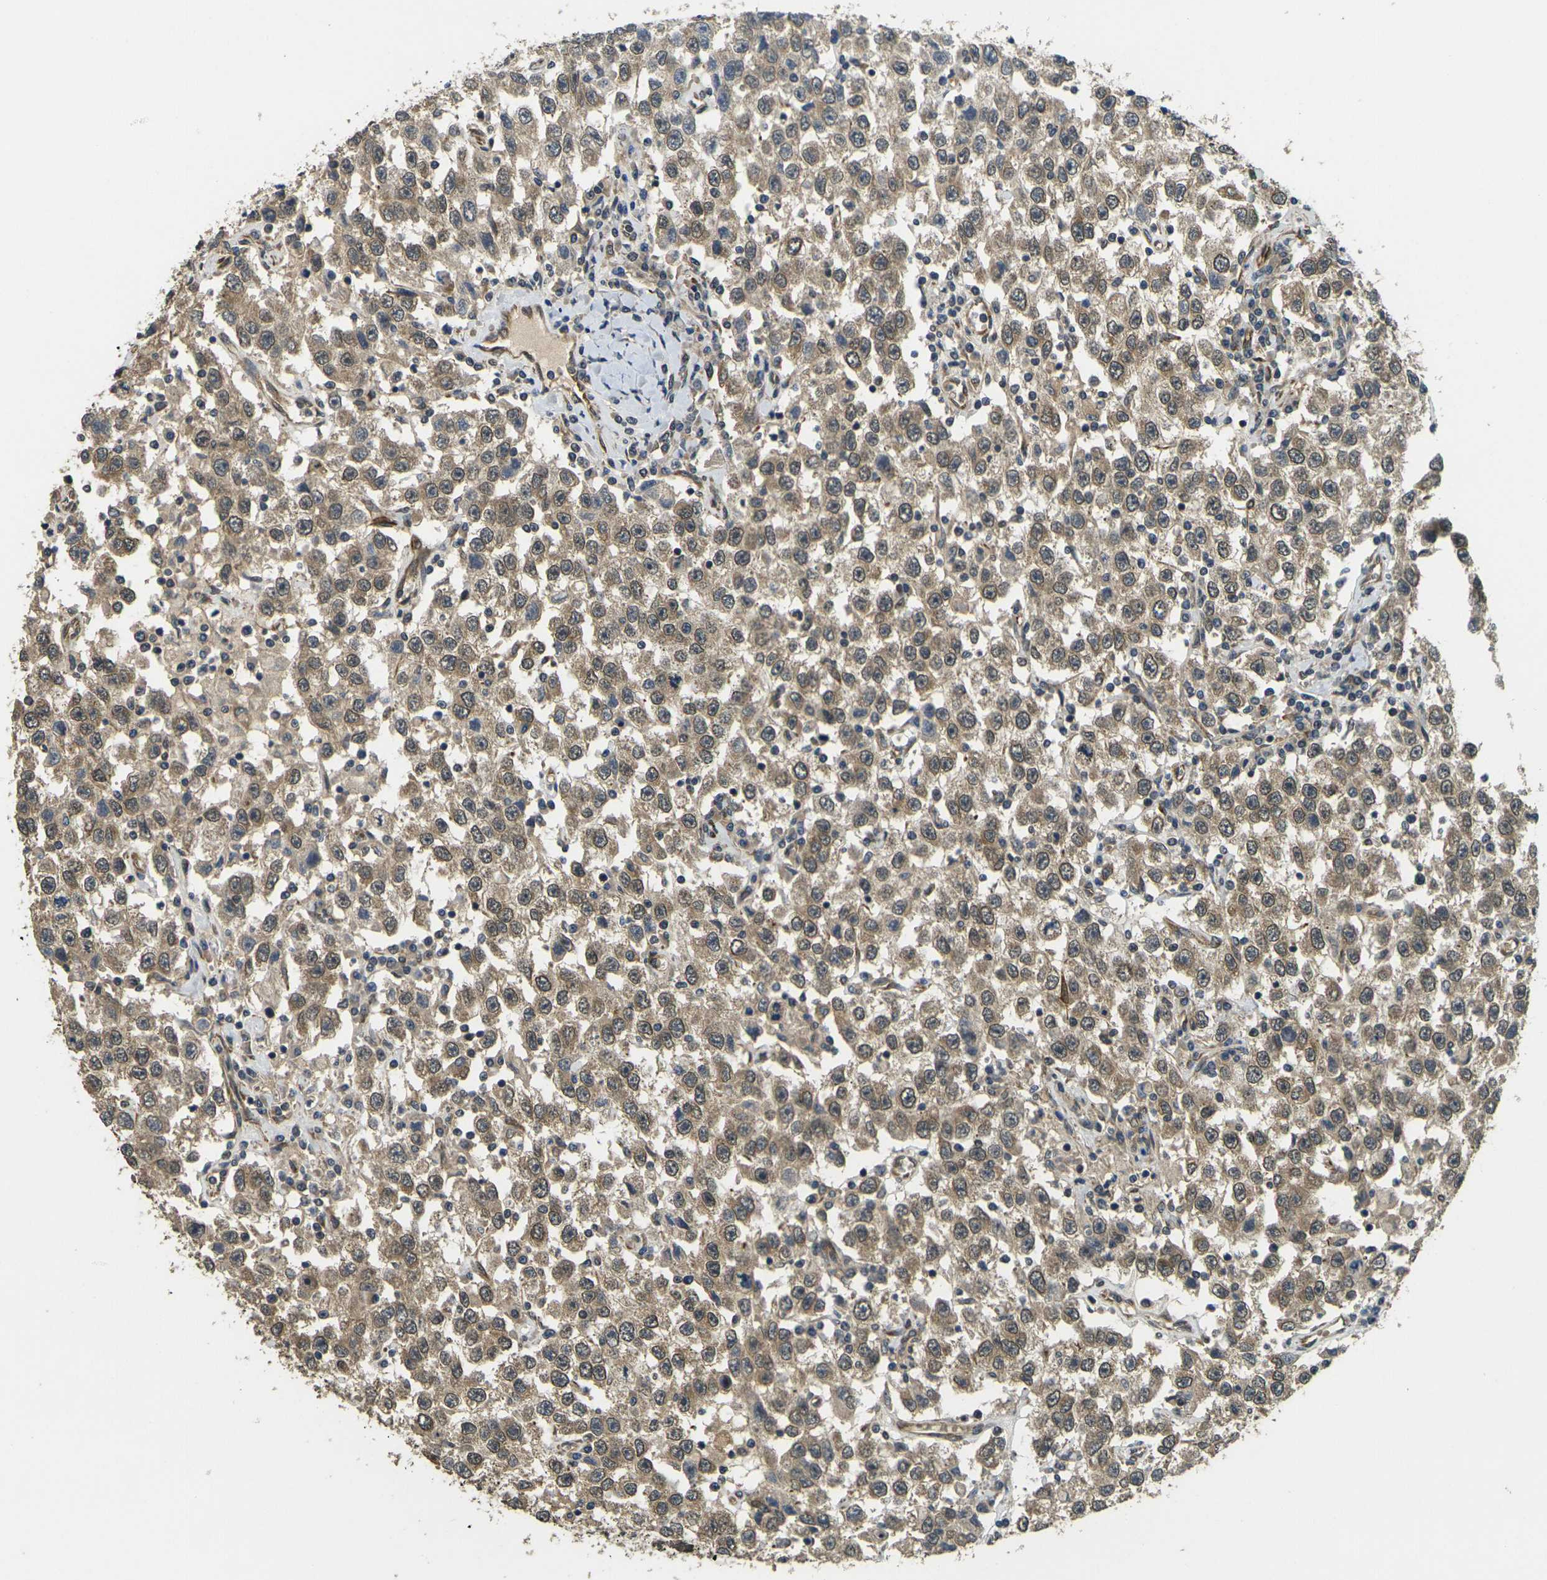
{"staining": {"intensity": "moderate", "quantity": ">75%", "location": "cytoplasmic/membranous"}, "tissue": "testis cancer", "cell_type": "Tumor cells", "image_type": "cancer", "snomed": [{"axis": "morphology", "description": "Seminoma, NOS"}, {"axis": "topography", "description": "Testis"}], "caption": "This is a micrograph of immunohistochemistry staining of testis cancer, which shows moderate expression in the cytoplasmic/membranous of tumor cells.", "gene": "FUT11", "patient": {"sex": "male", "age": 41}}